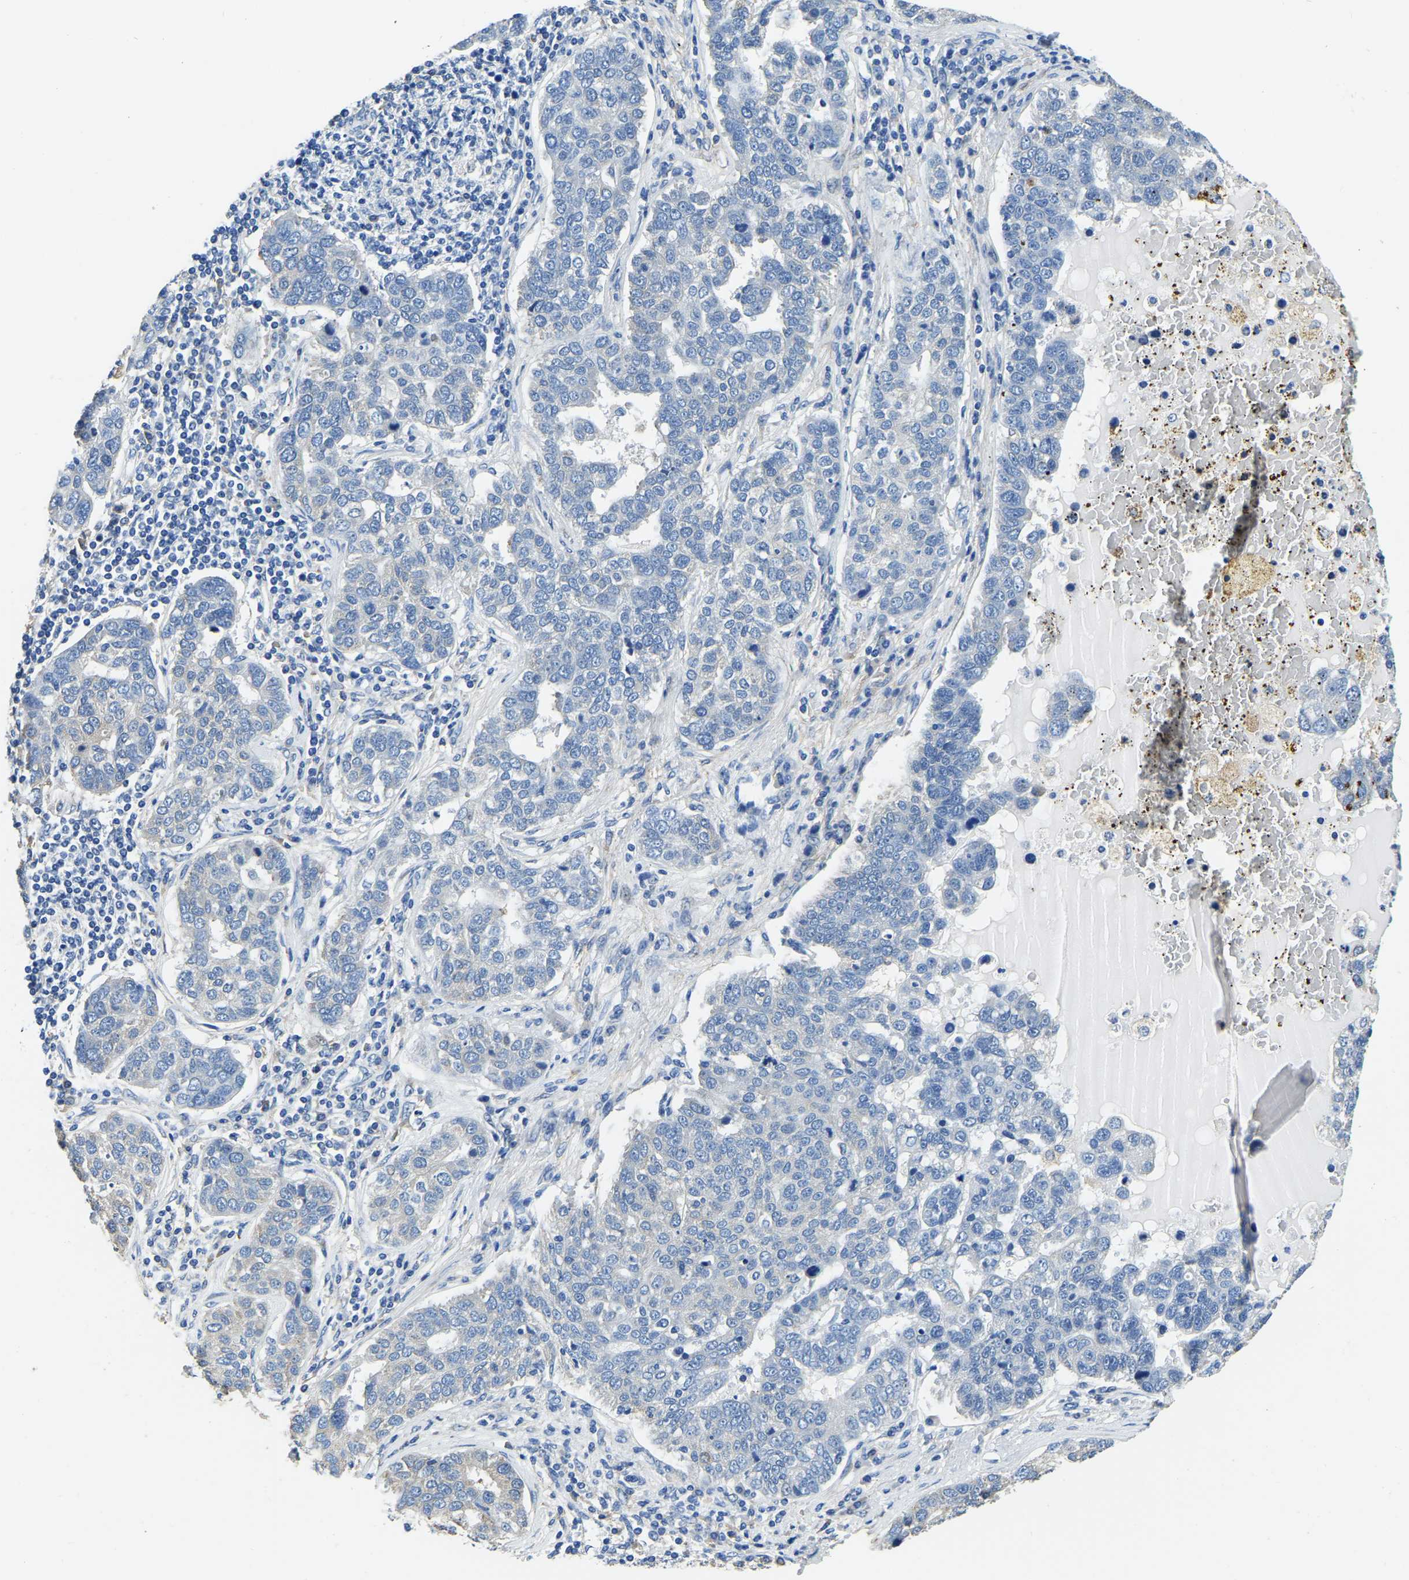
{"staining": {"intensity": "negative", "quantity": "none", "location": "none"}, "tissue": "pancreatic cancer", "cell_type": "Tumor cells", "image_type": "cancer", "snomed": [{"axis": "morphology", "description": "Adenocarcinoma, NOS"}, {"axis": "topography", "description": "Pancreas"}], "caption": "Pancreatic cancer (adenocarcinoma) was stained to show a protein in brown. There is no significant staining in tumor cells.", "gene": "ZDHHC13", "patient": {"sex": "female", "age": 61}}